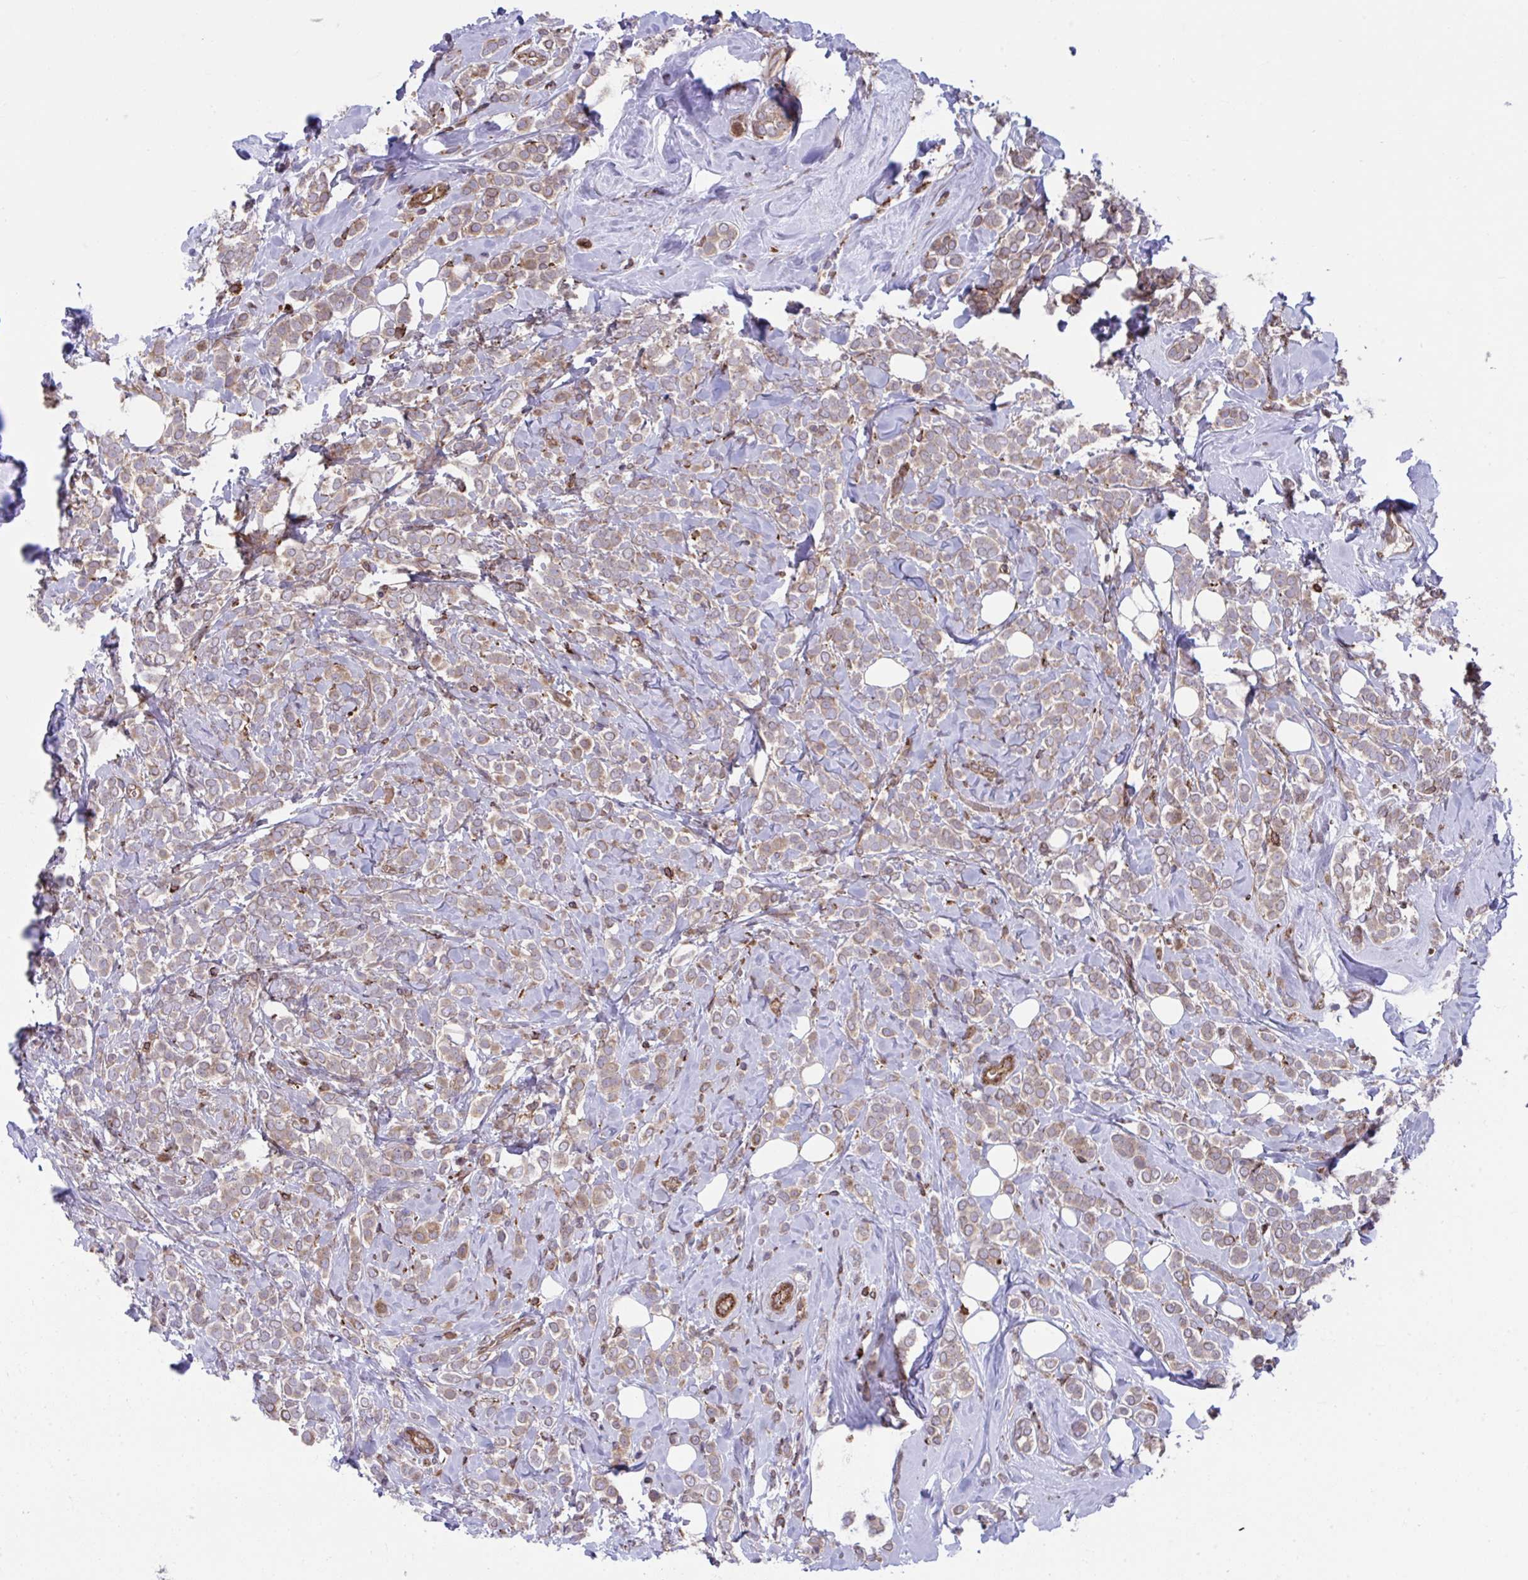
{"staining": {"intensity": "weak", "quantity": "25%-75%", "location": "cytoplasmic/membranous"}, "tissue": "breast cancer", "cell_type": "Tumor cells", "image_type": "cancer", "snomed": [{"axis": "morphology", "description": "Lobular carcinoma"}, {"axis": "topography", "description": "Breast"}], "caption": "IHC micrograph of neoplastic tissue: breast cancer (lobular carcinoma) stained using immunohistochemistry shows low levels of weak protein expression localized specifically in the cytoplasmic/membranous of tumor cells, appearing as a cytoplasmic/membranous brown color.", "gene": "STIM2", "patient": {"sex": "female", "age": 49}}